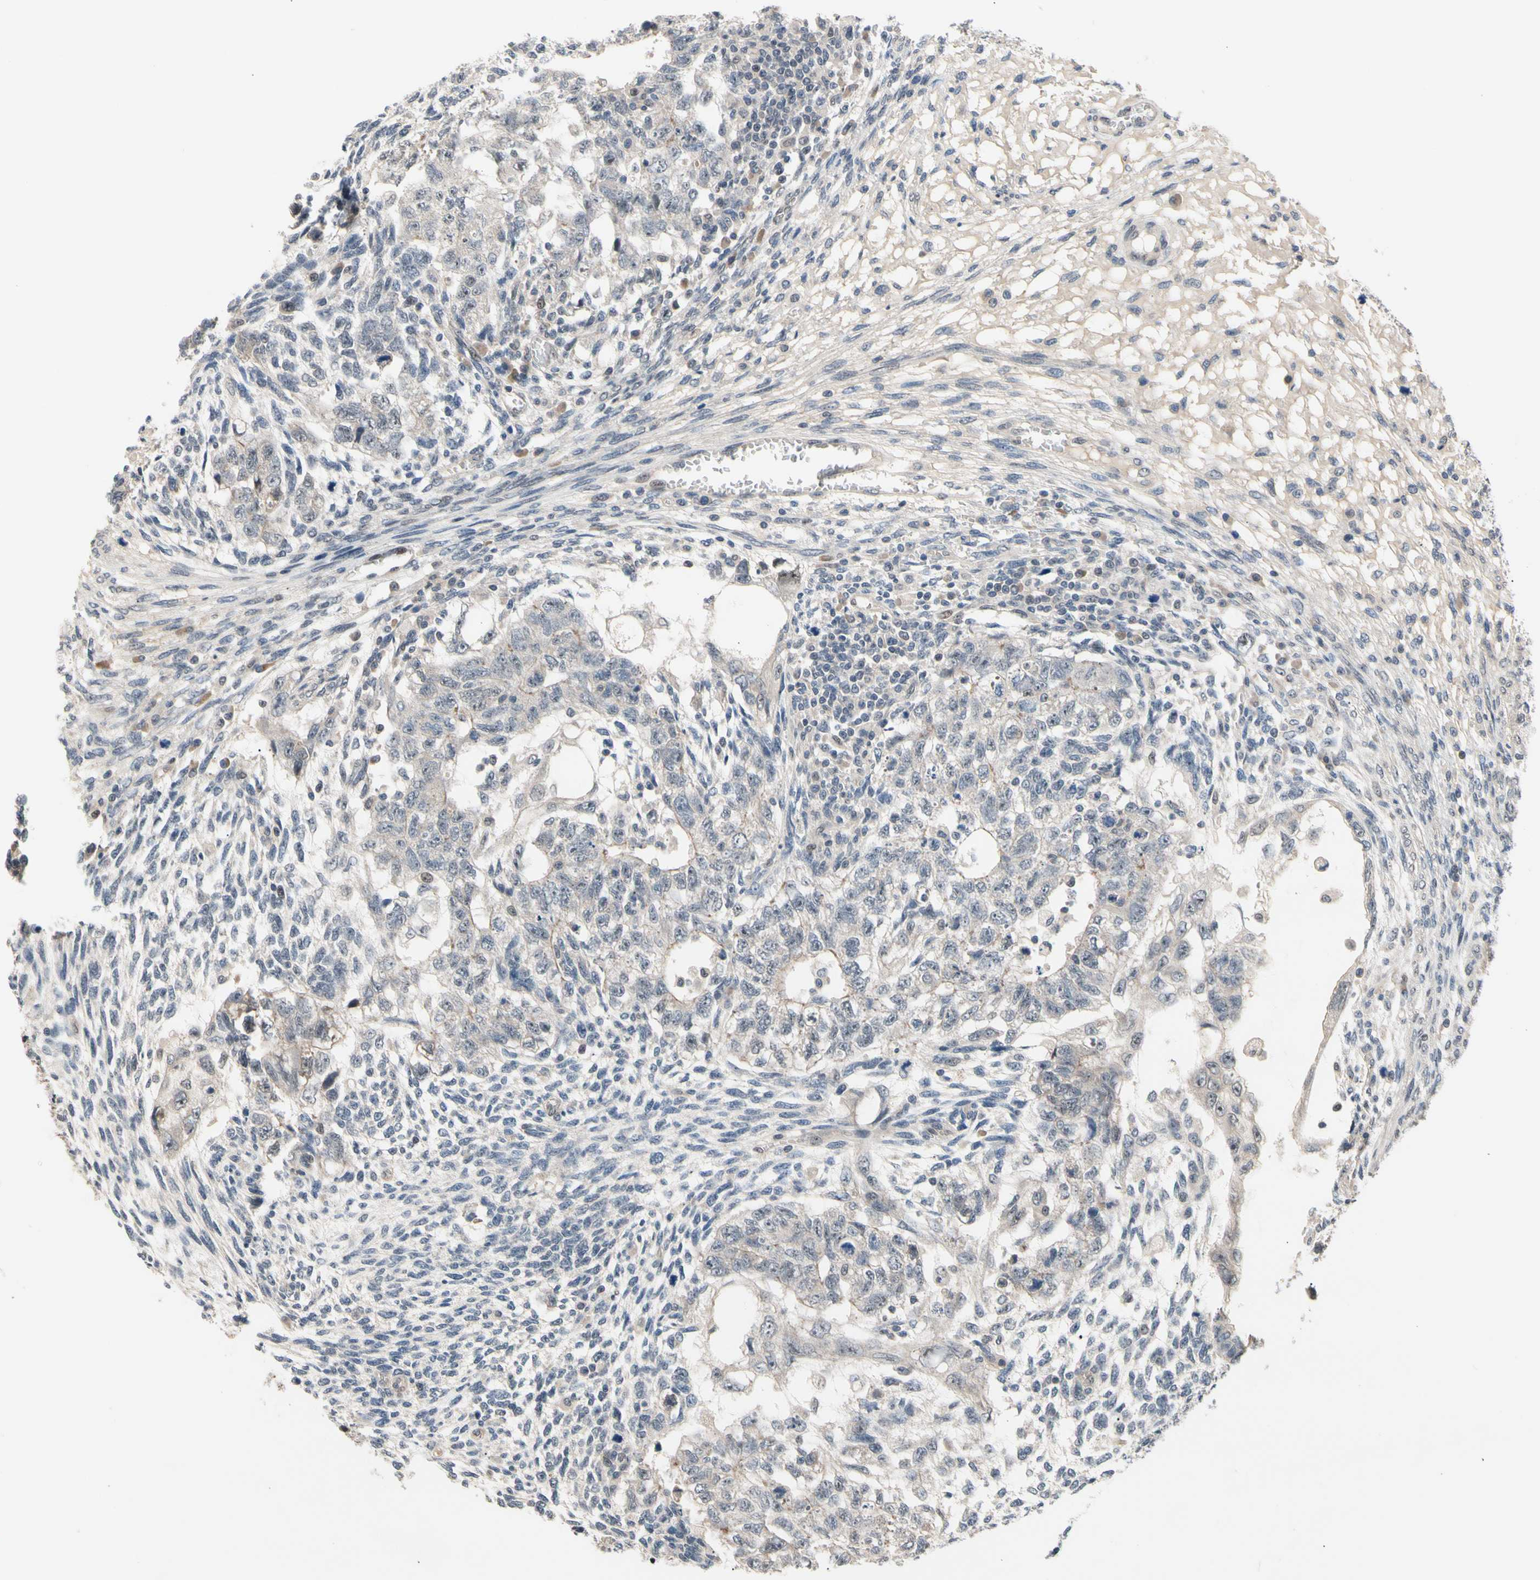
{"staining": {"intensity": "weak", "quantity": ">75%", "location": "cytoplasmic/membranous"}, "tissue": "testis cancer", "cell_type": "Tumor cells", "image_type": "cancer", "snomed": [{"axis": "morphology", "description": "Normal tissue, NOS"}, {"axis": "morphology", "description": "Carcinoma, Embryonal, NOS"}, {"axis": "topography", "description": "Testis"}], "caption": "There is low levels of weak cytoplasmic/membranous positivity in tumor cells of testis cancer, as demonstrated by immunohistochemical staining (brown color).", "gene": "NGEF", "patient": {"sex": "male", "age": 36}}